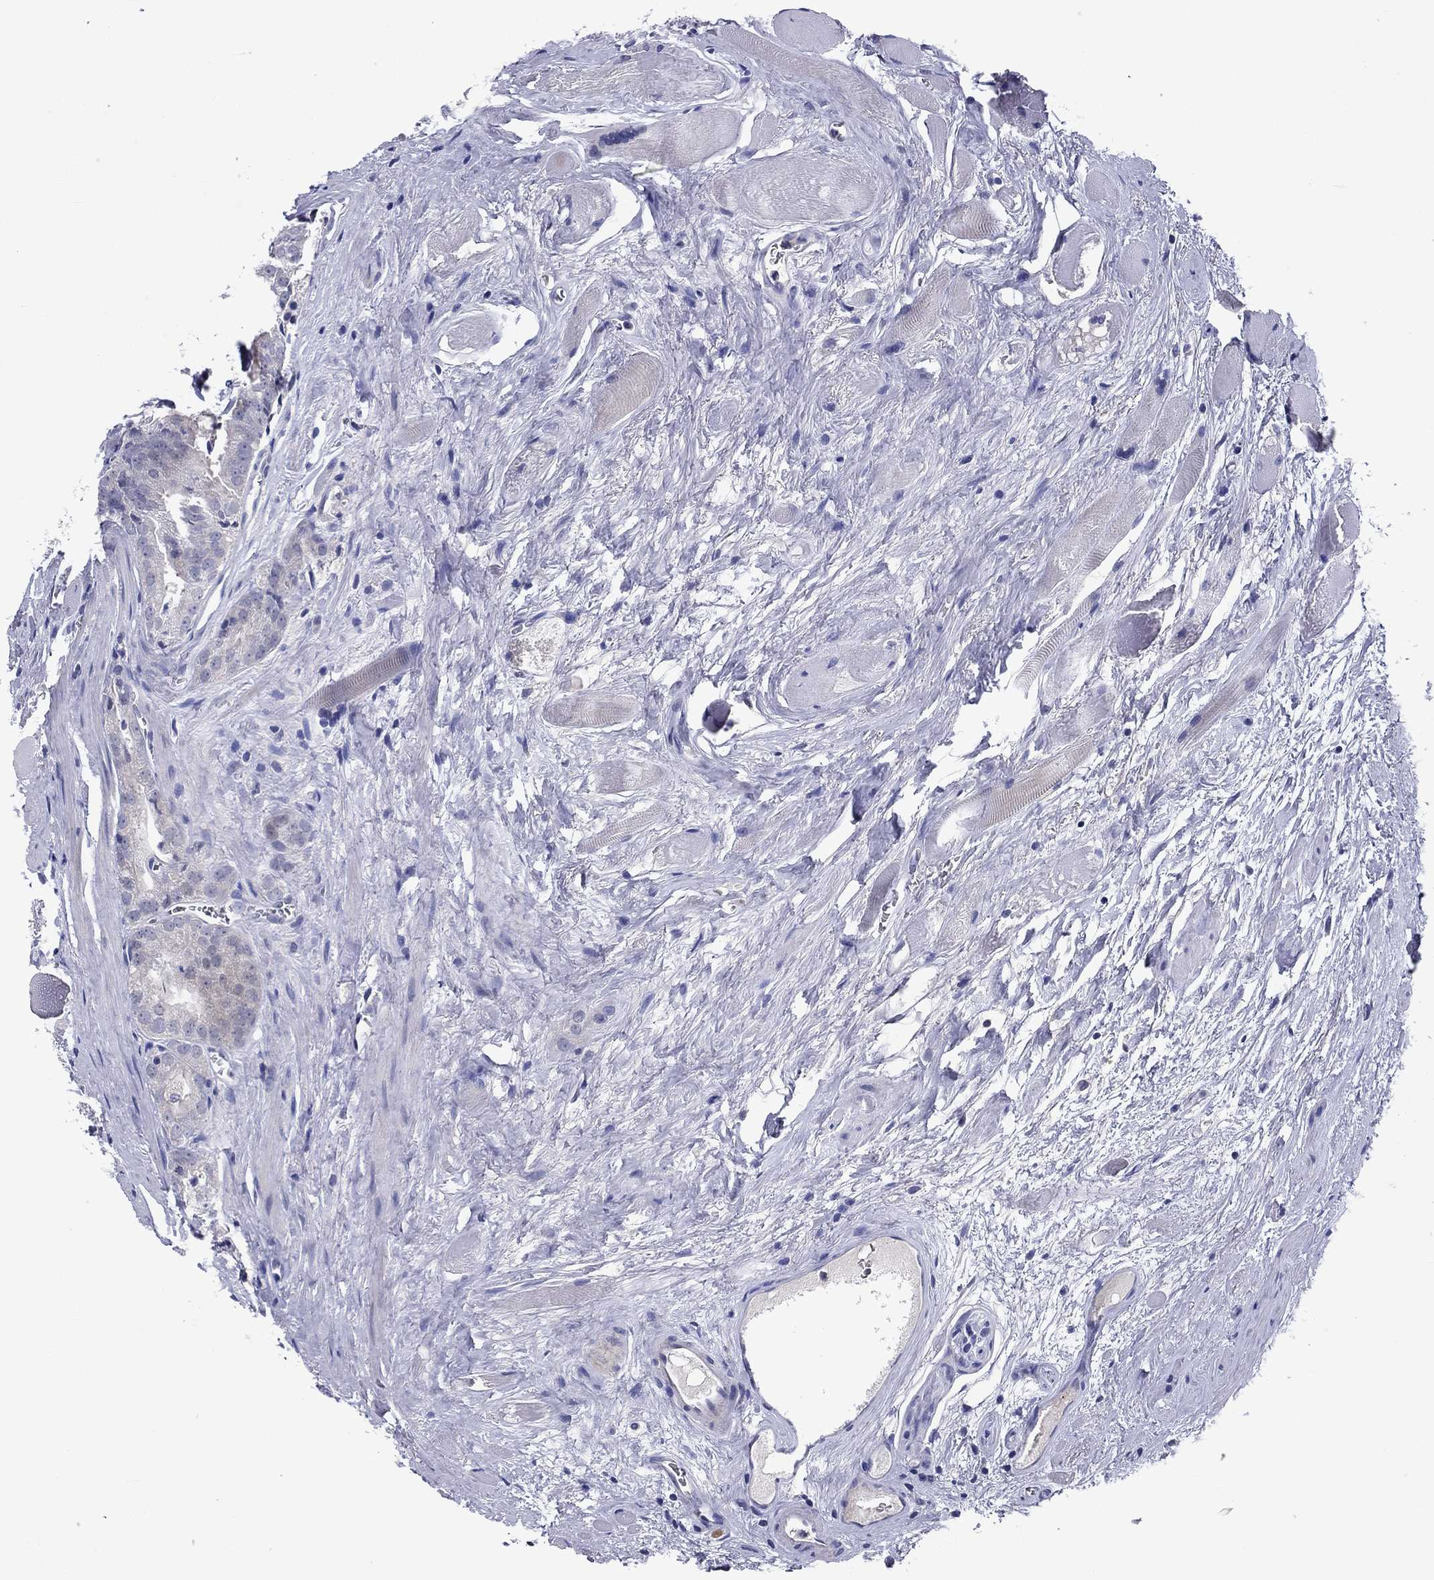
{"staining": {"intensity": "negative", "quantity": "none", "location": "none"}, "tissue": "prostate cancer", "cell_type": "Tumor cells", "image_type": "cancer", "snomed": [{"axis": "morphology", "description": "Adenocarcinoma, NOS"}, {"axis": "morphology", "description": "Adenocarcinoma, High grade"}, {"axis": "topography", "description": "Prostate"}], "caption": "Photomicrograph shows no significant protein staining in tumor cells of prostate cancer.", "gene": "CNDP1", "patient": {"sex": "male", "age": 70}}